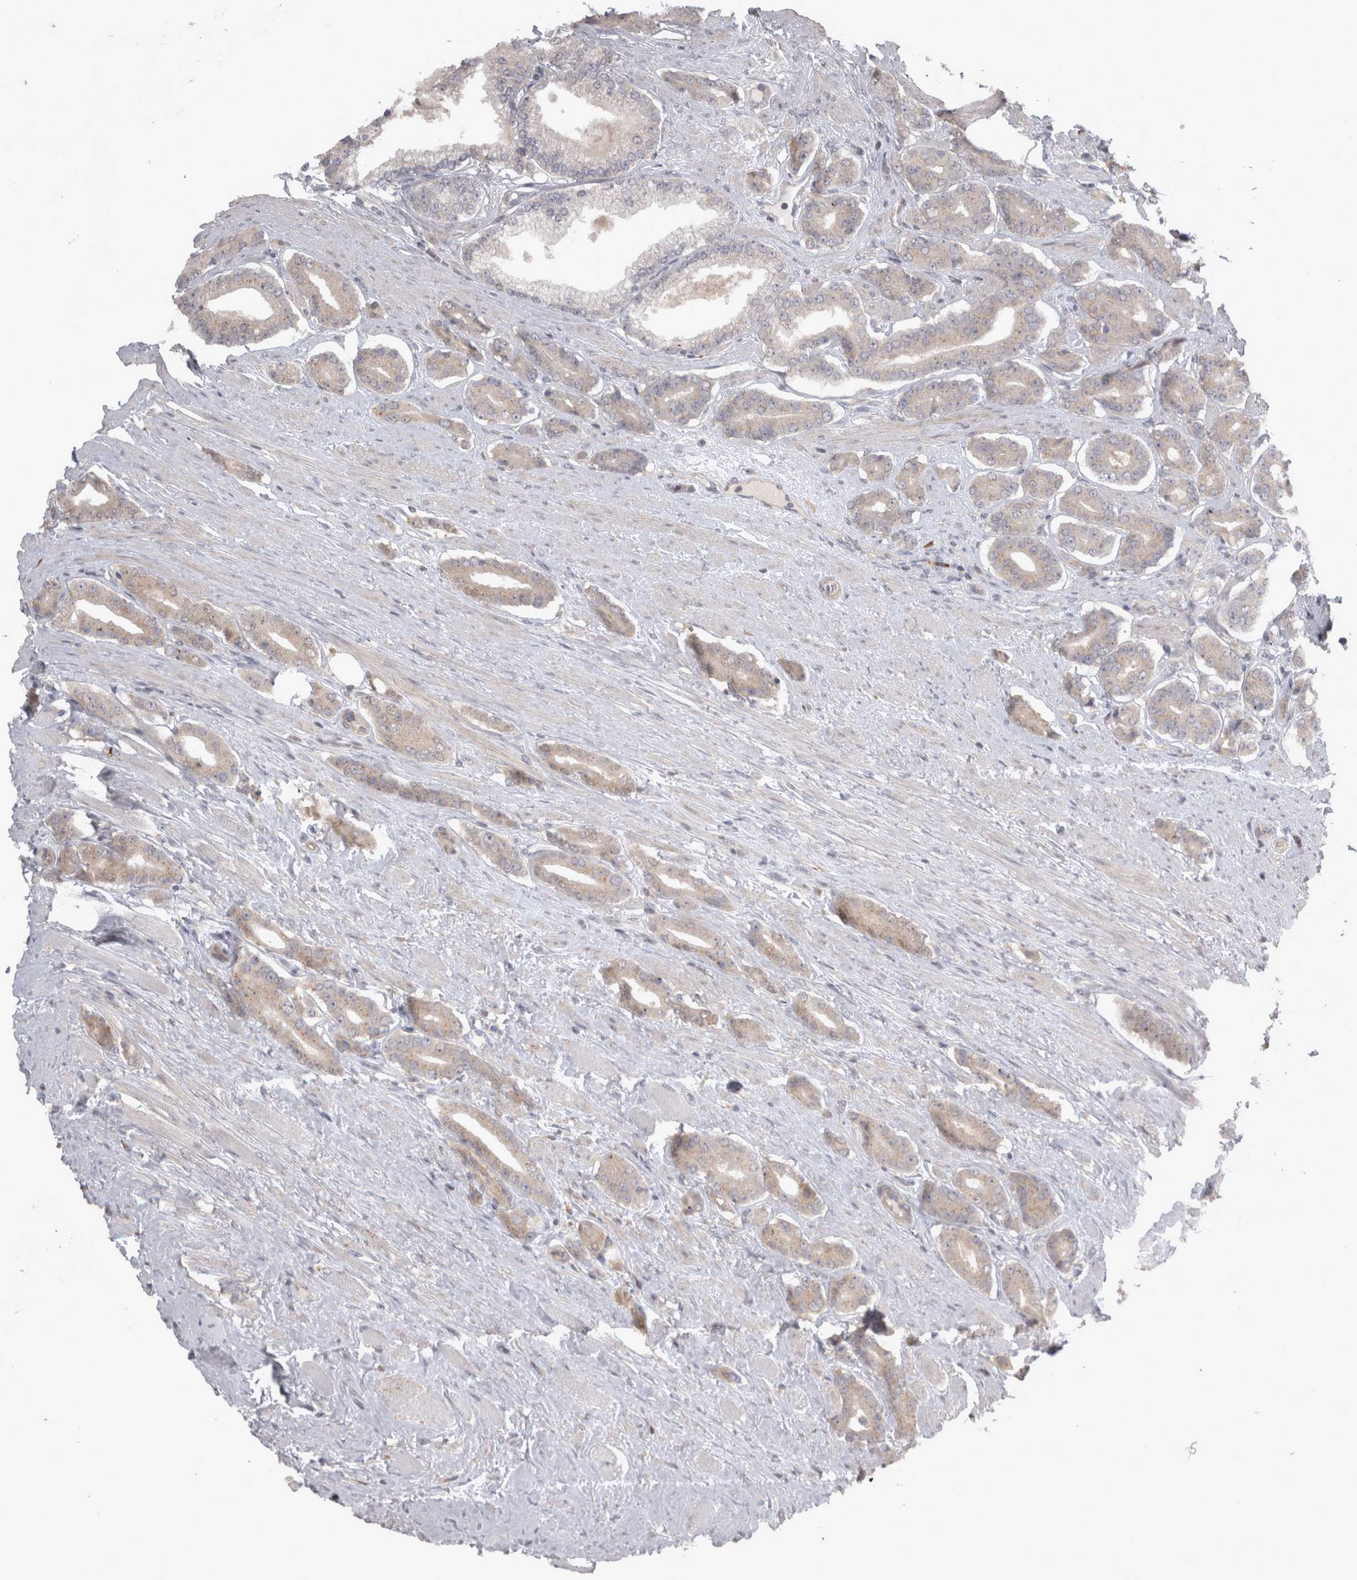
{"staining": {"intensity": "weak", "quantity": "25%-75%", "location": "cytoplasmic/membranous"}, "tissue": "prostate cancer", "cell_type": "Tumor cells", "image_type": "cancer", "snomed": [{"axis": "morphology", "description": "Adenocarcinoma, High grade"}, {"axis": "topography", "description": "Prostate"}], "caption": "Prostate cancer was stained to show a protein in brown. There is low levels of weak cytoplasmic/membranous expression in about 25%-75% of tumor cells.", "gene": "SLCO5A1", "patient": {"sex": "male", "age": 71}}